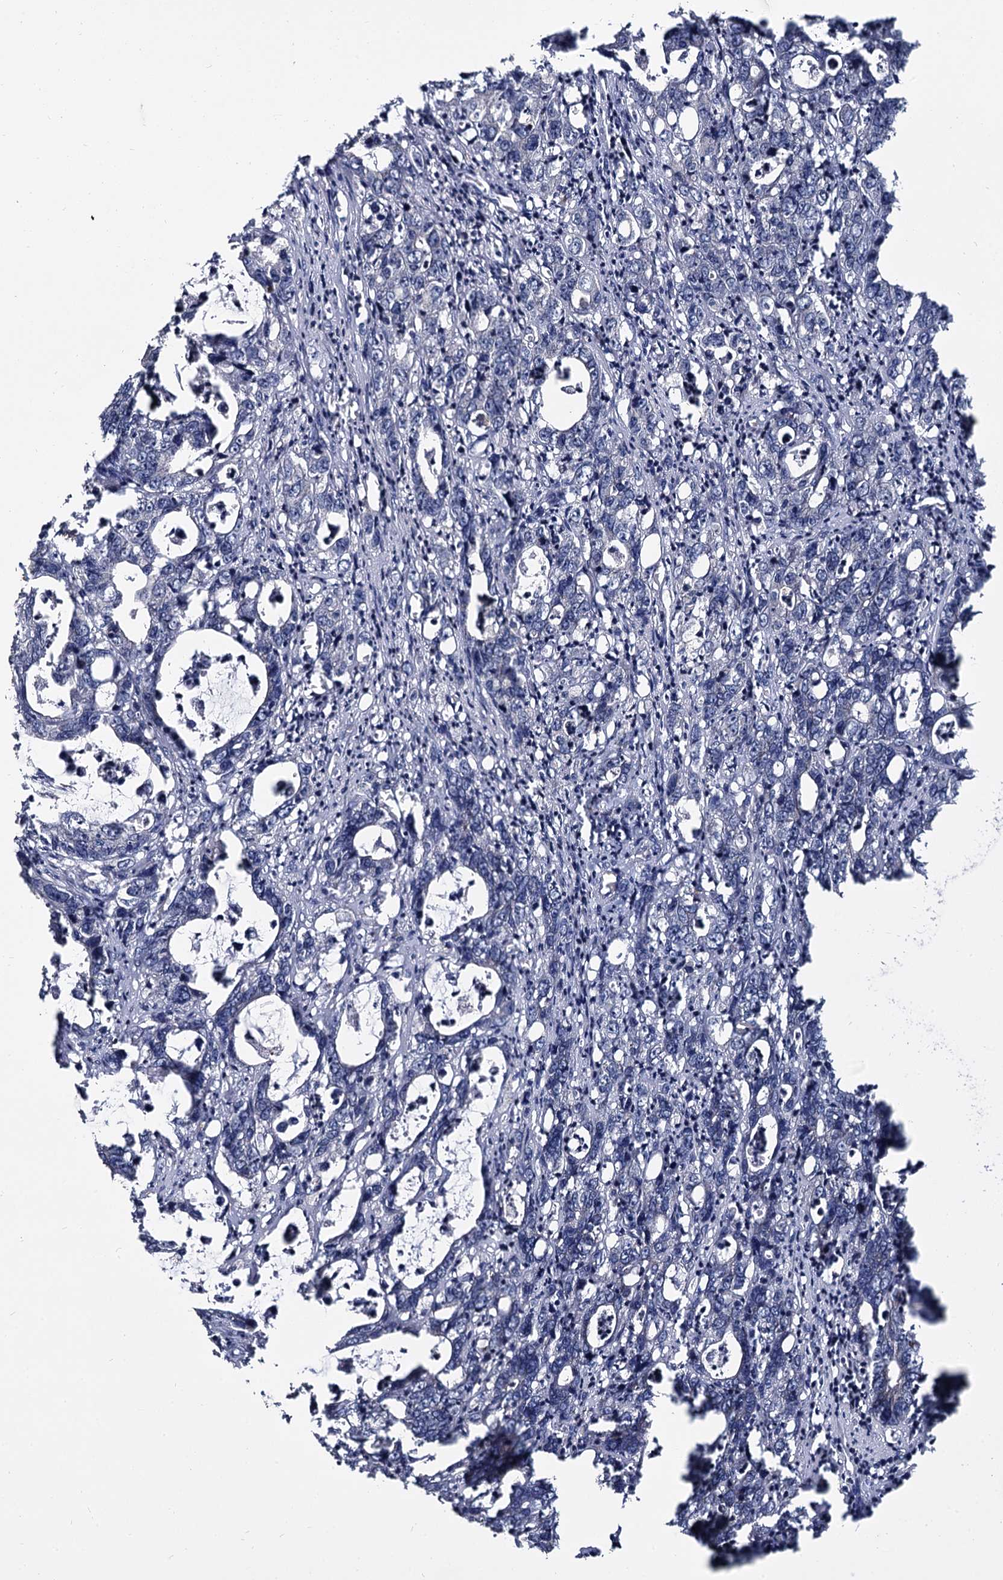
{"staining": {"intensity": "negative", "quantity": "none", "location": "none"}, "tissue": "colorectal cancer", "cell_type": "Tumor cells", "image_type": "cancer", "snomed": [{"axis": "morphology", "description": "Adenocarcinoma, NOS"}, {"axis": "topography", "description": "Colon"}], "caption": "High magnification brightfield microscopy of adenocarcinoma (colorectal) stained with DAB (3,3'-diaminobenzidine) (brown) and counterstained with hematoxylin (blue): tumor cells show no significant positivity.", "gene": "WWC3", "patient": {"sex": "female", "age": 75}}